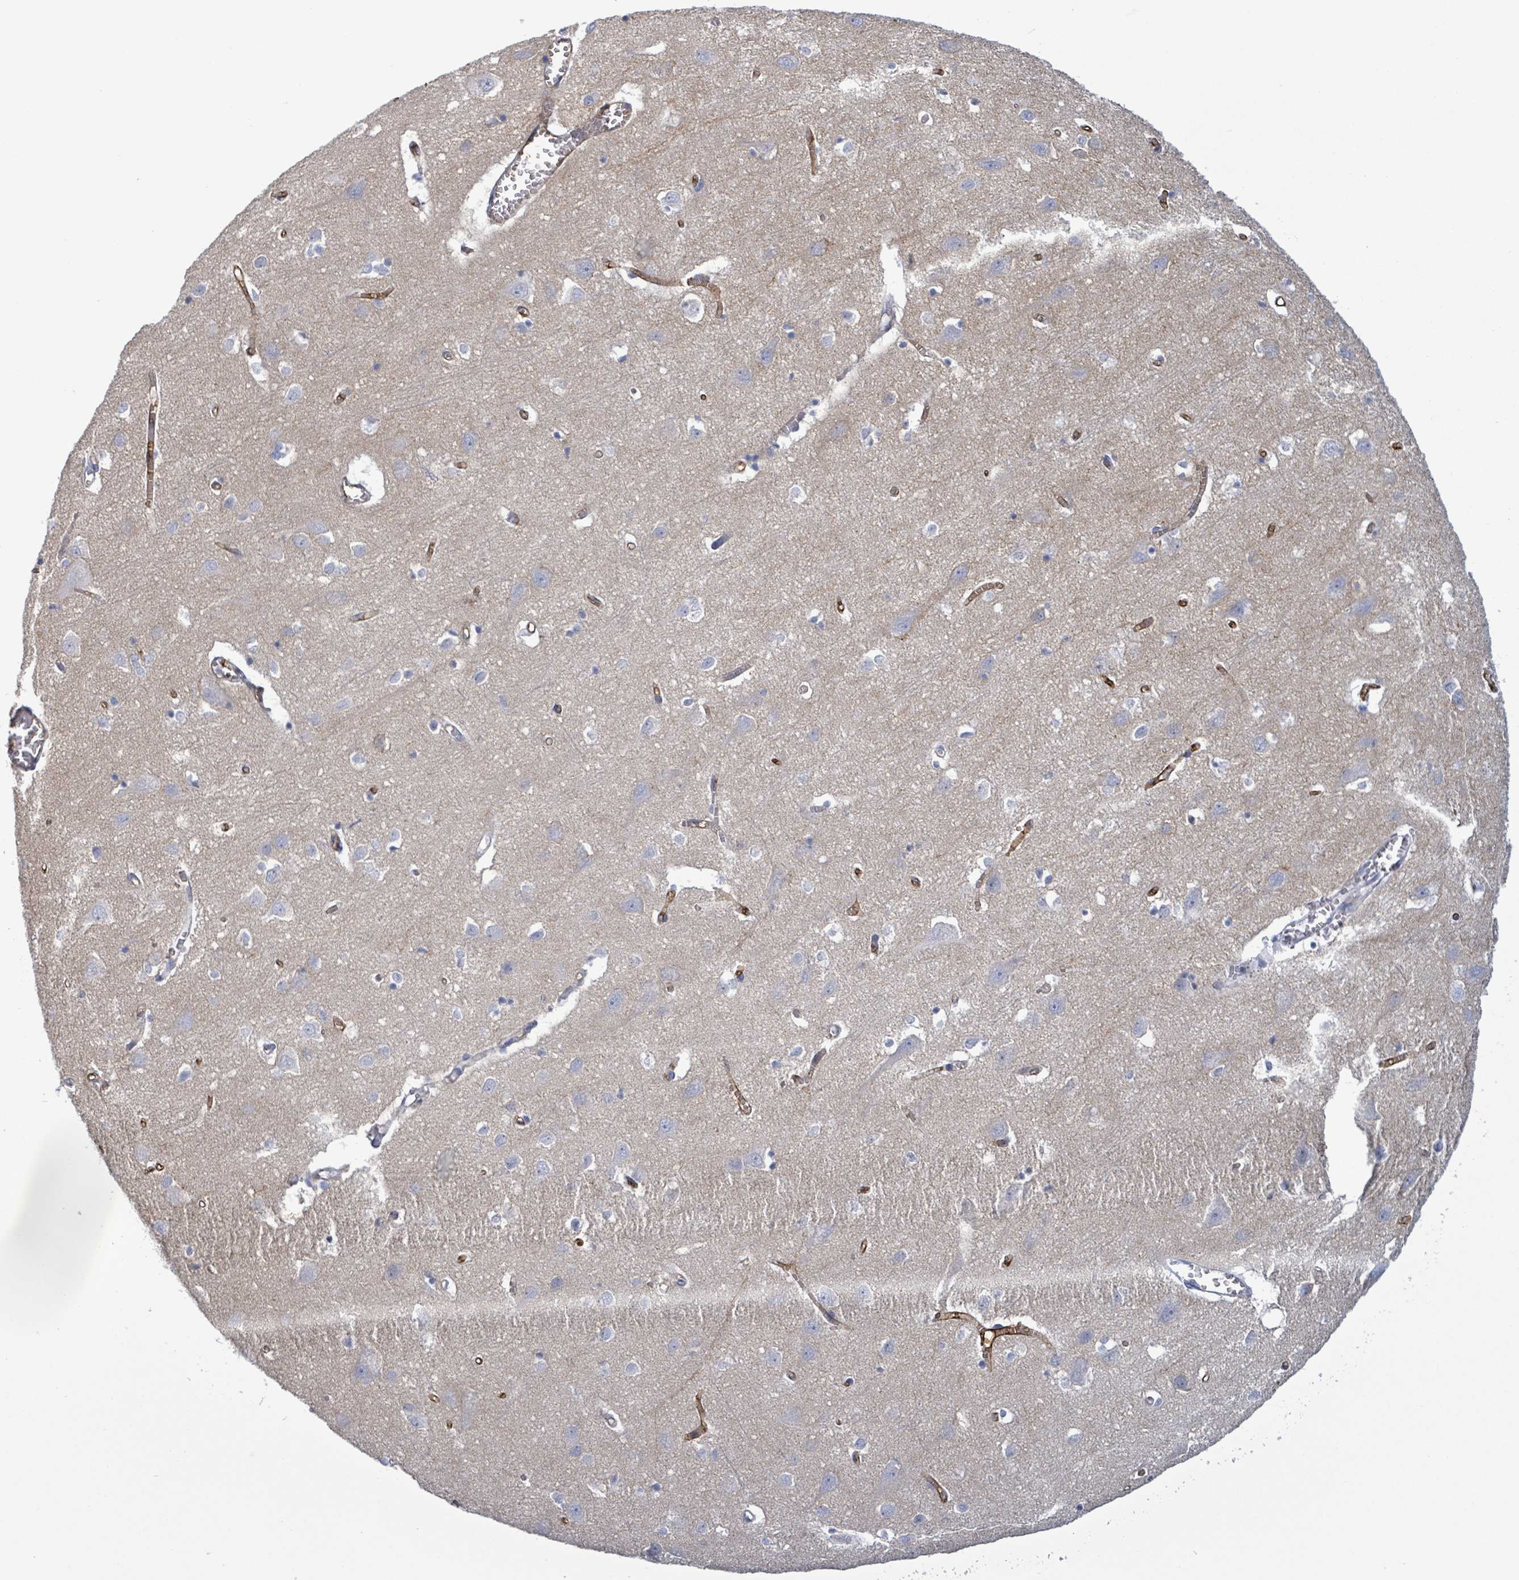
{"staining": {"intensity": "moderate", "quantity": "25%-75%", "location": "cytoplasmic/membranous"}, "tissue": "cerebral cortex", "cell_type": "Endothelial cells", "image_type": "normal", "snomed": [{"axis": "morphology", "description": "Normal tissue, NOS"}, {"axis": "topography", "description": "Cerebral cortex"}], "caption": "A photomicrograph of human cerebral cortex stained for a protein shows moderate cytoplasmic/membranous brown staining in endothelial cells.", "gene": "BSG", "patient": {"sex": "male", "age": 70}}